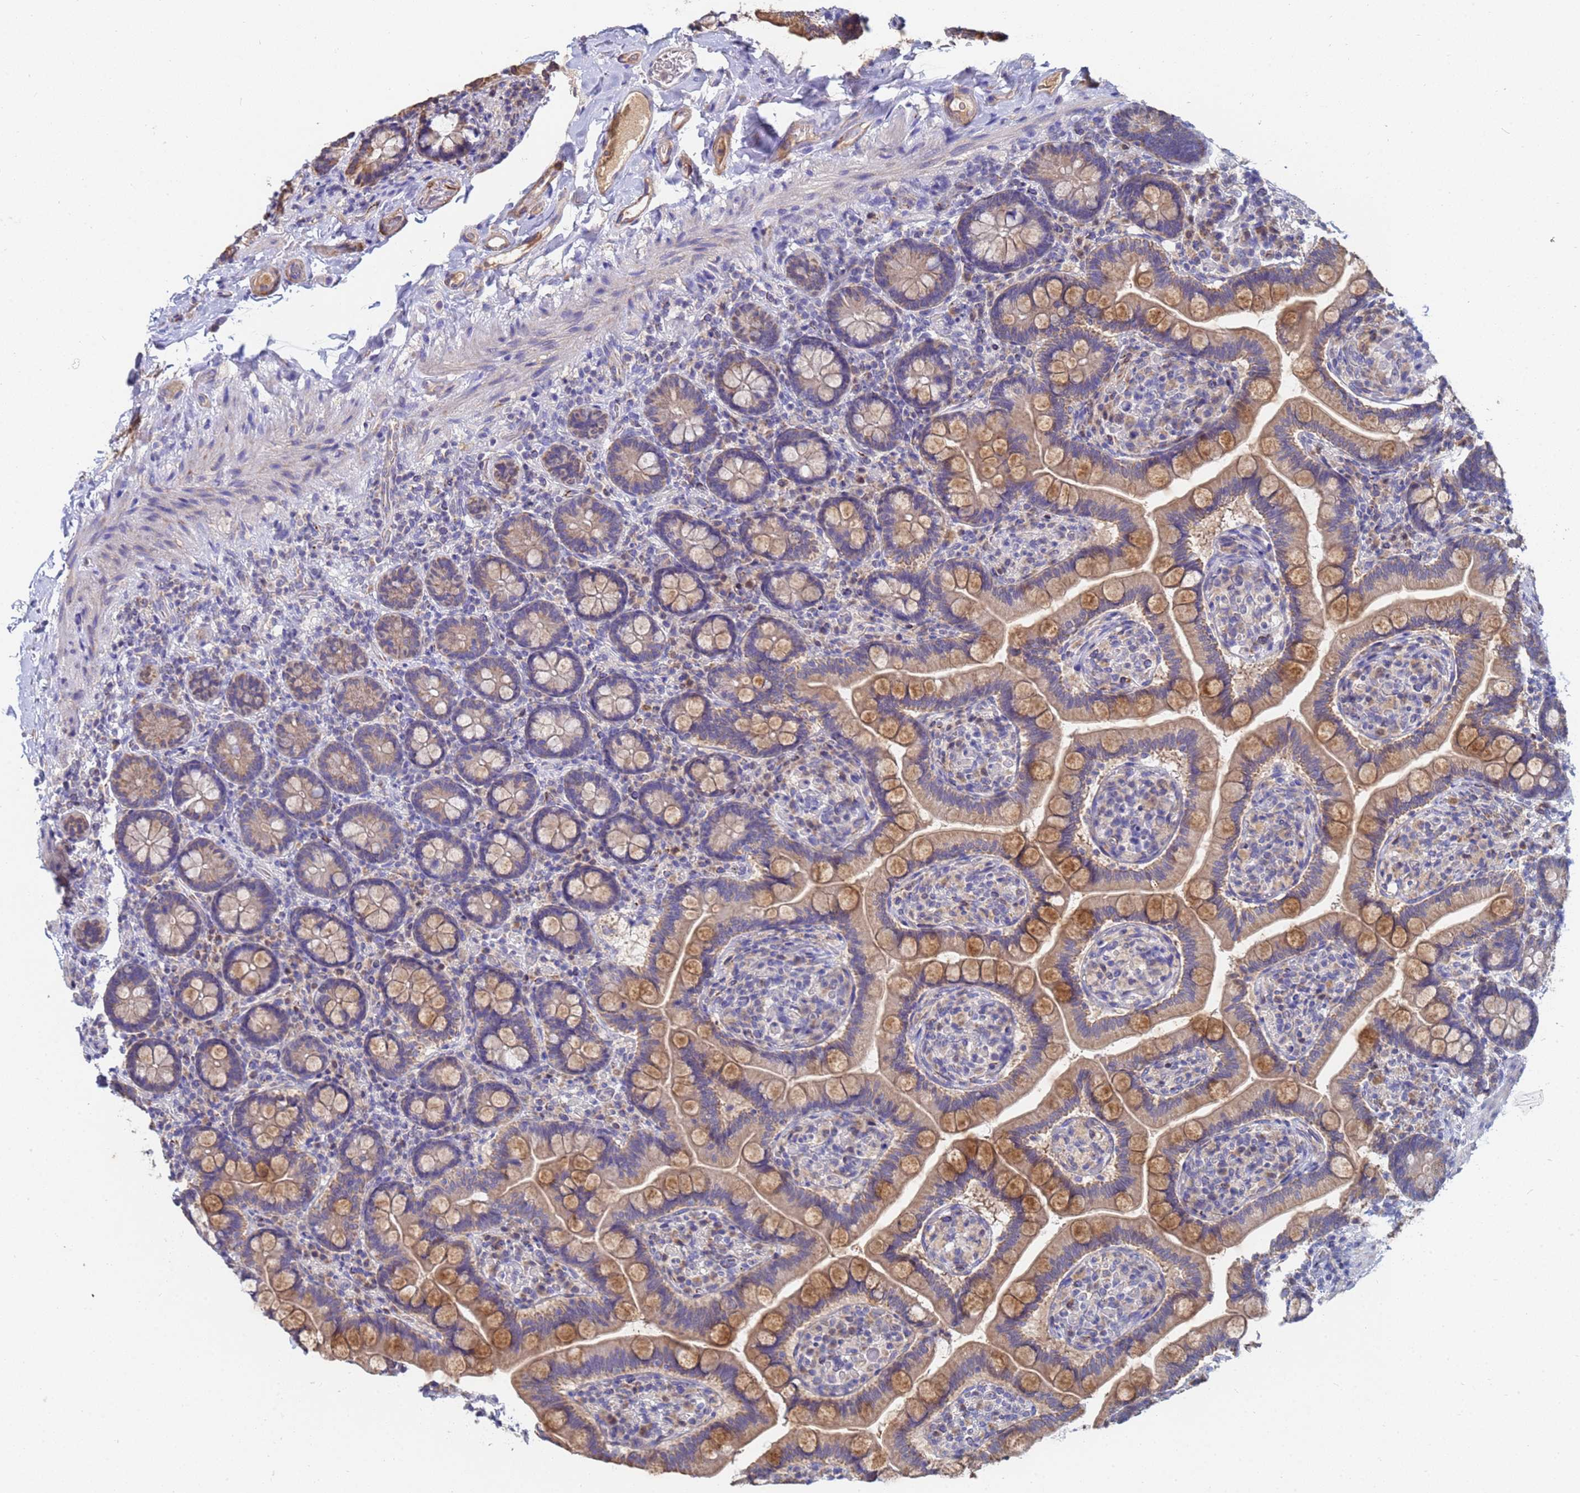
{"staining": {"intensity": "strong", "quantity": "25%-75%", "location": "cytoplasmic/membranous"}, "tissue": "small intestine", "cell_type": "Glandular cells", "image_type": "normal", "snomed": [{"axis": "morphology", "description": "Normal tissue, NOS"}, {"axis": "topography", "description": "Small intestine"}], "caption": "Glandular cells reveal high levels of strong cytoplasmic/membranous positivity in approximately 25%-75% of cells in unremarkable small intestine. The protein of interest is shown in brown color, while the nuclei are stained blue.", "gene": "C5orf34", "patient": {"sex": "female", "age": 64}}